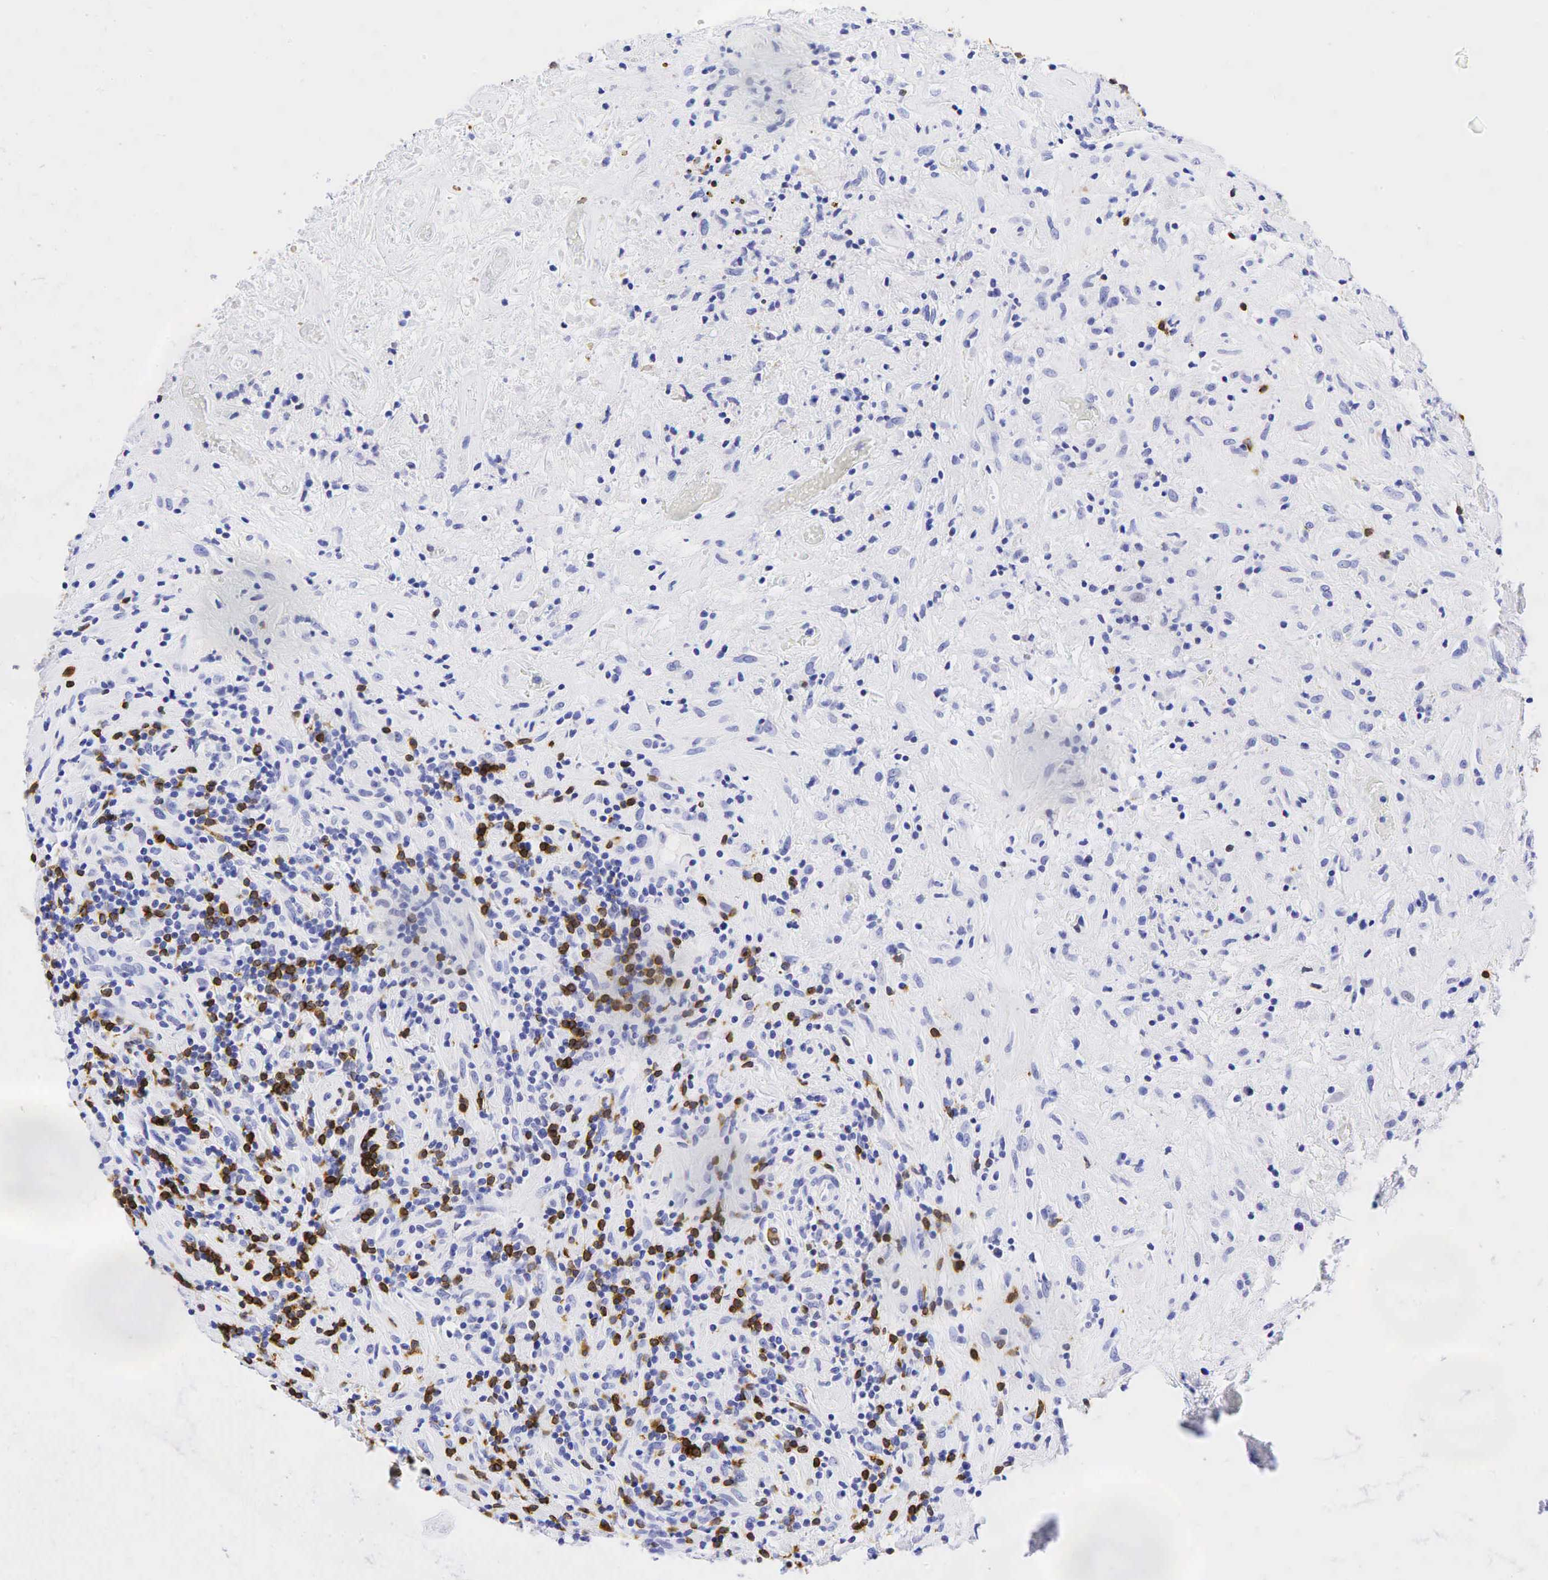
{"staining": {"intensity": "negative", "quantity": "none", "location": "none"}, "tissue": "lymphoma", "cell_type": "Tumor cells", "image_type": "cancer", "snomed": [{"axis": "morphology", "description": "Hodgkin's disease, NOS"}, {"axis": "topography", "description": "Lymph node"}], "caption": "A high-resolution histopathology image shows IHC staining of Hodgkin's disease, which exhibits no significant positivity in tumor cells.", "gene": "CD79A", "patient": {"sex": "male", "age": 46}}